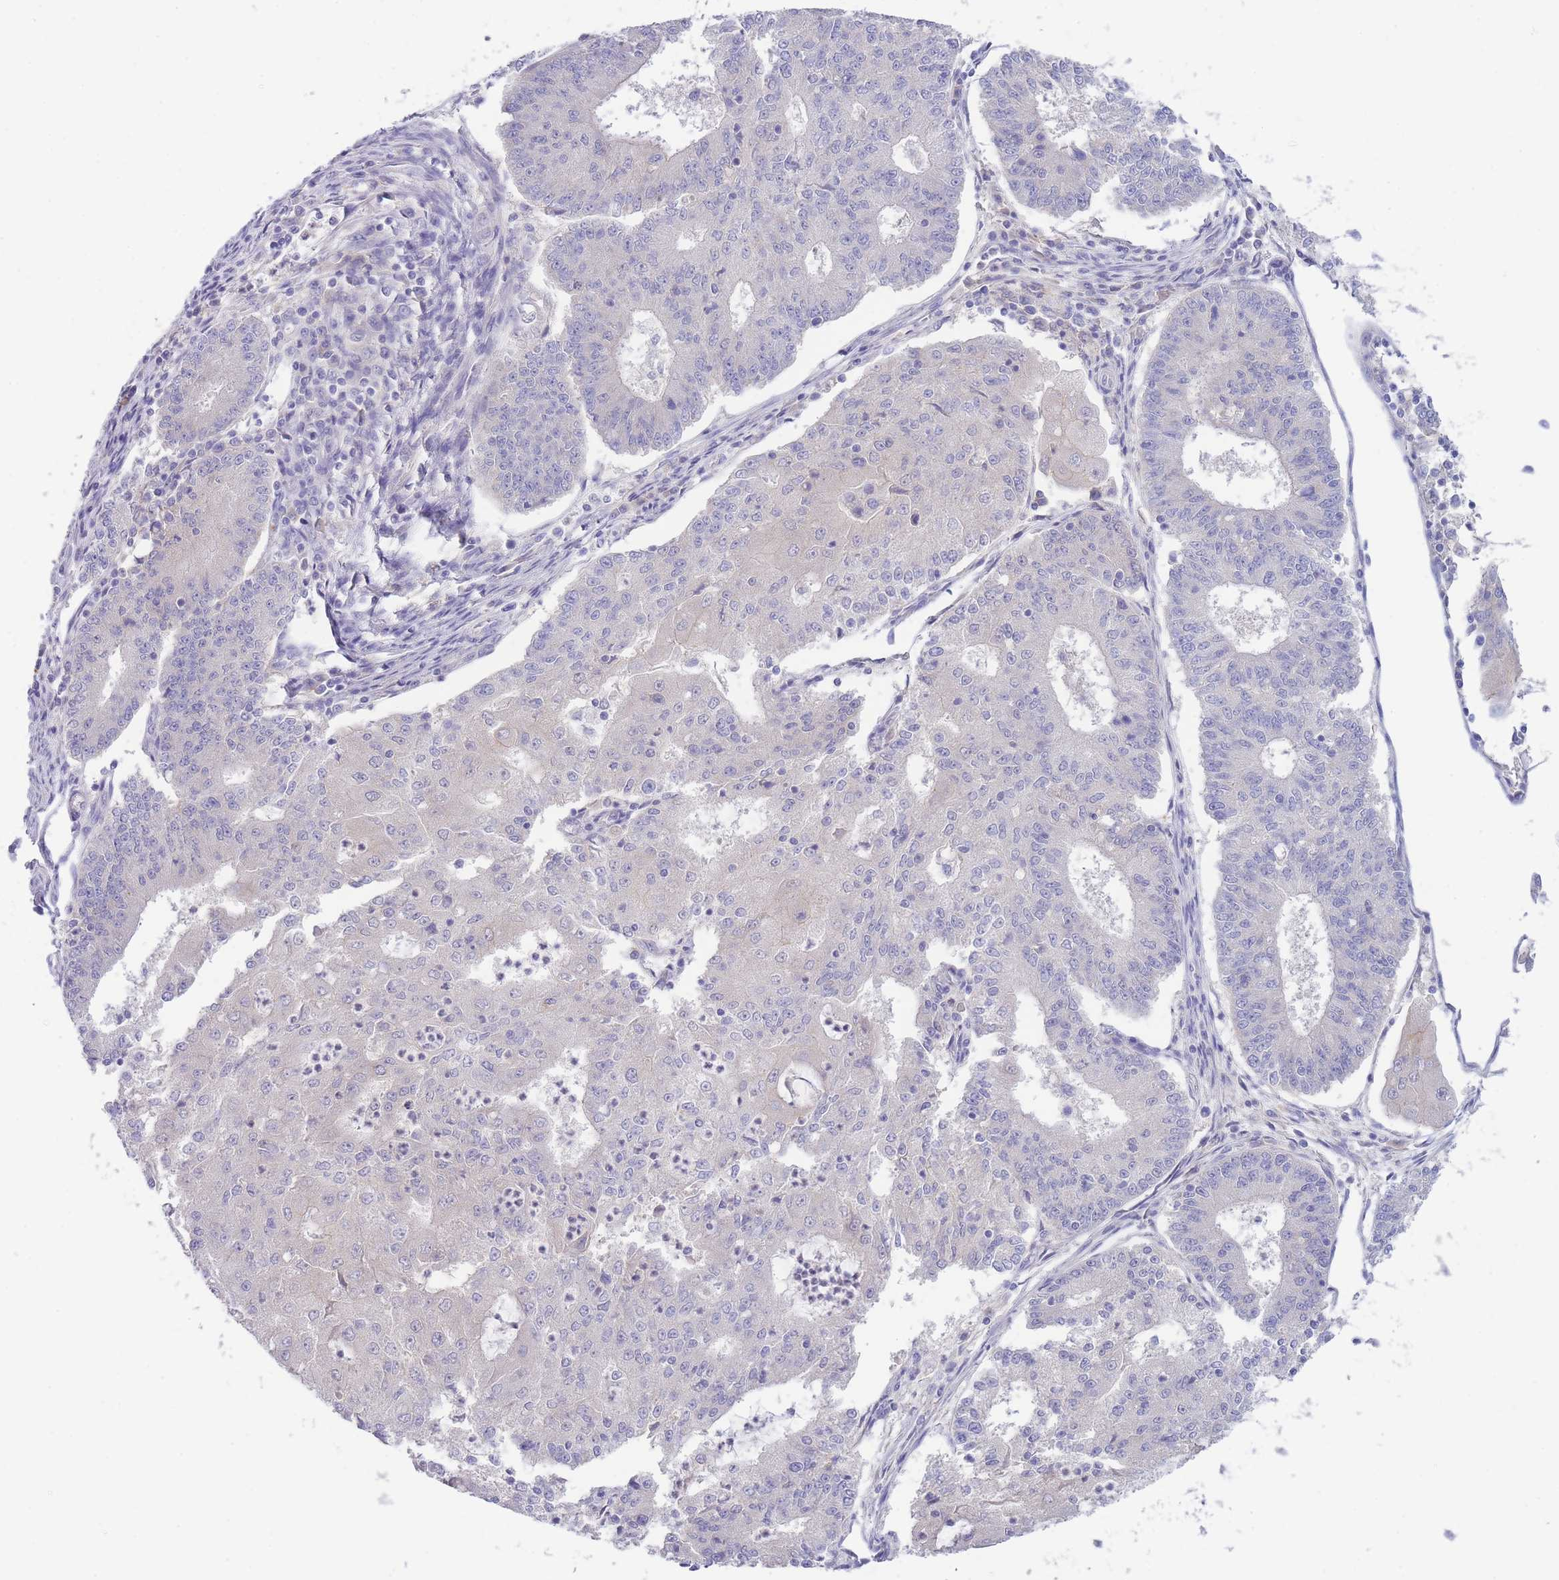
{"staining": {"intensity": "negative", "quantity": "none", "location": "none"}, "tissue": "endometrial cancer", "cell_type": "Tumor cells", "image_type": "cancer", "snomed": [{"axis": "morphology", "description": "Adenocarcinoma, NOS"}, {"axis": "topography", "description": "Endometrium"}], "caption": "There is no significant expression in tumor cells of endometrial cancer (adenocarcinoma).", "gene": "PCDHB3", "patient": {"sex": "female", "age": 56}}